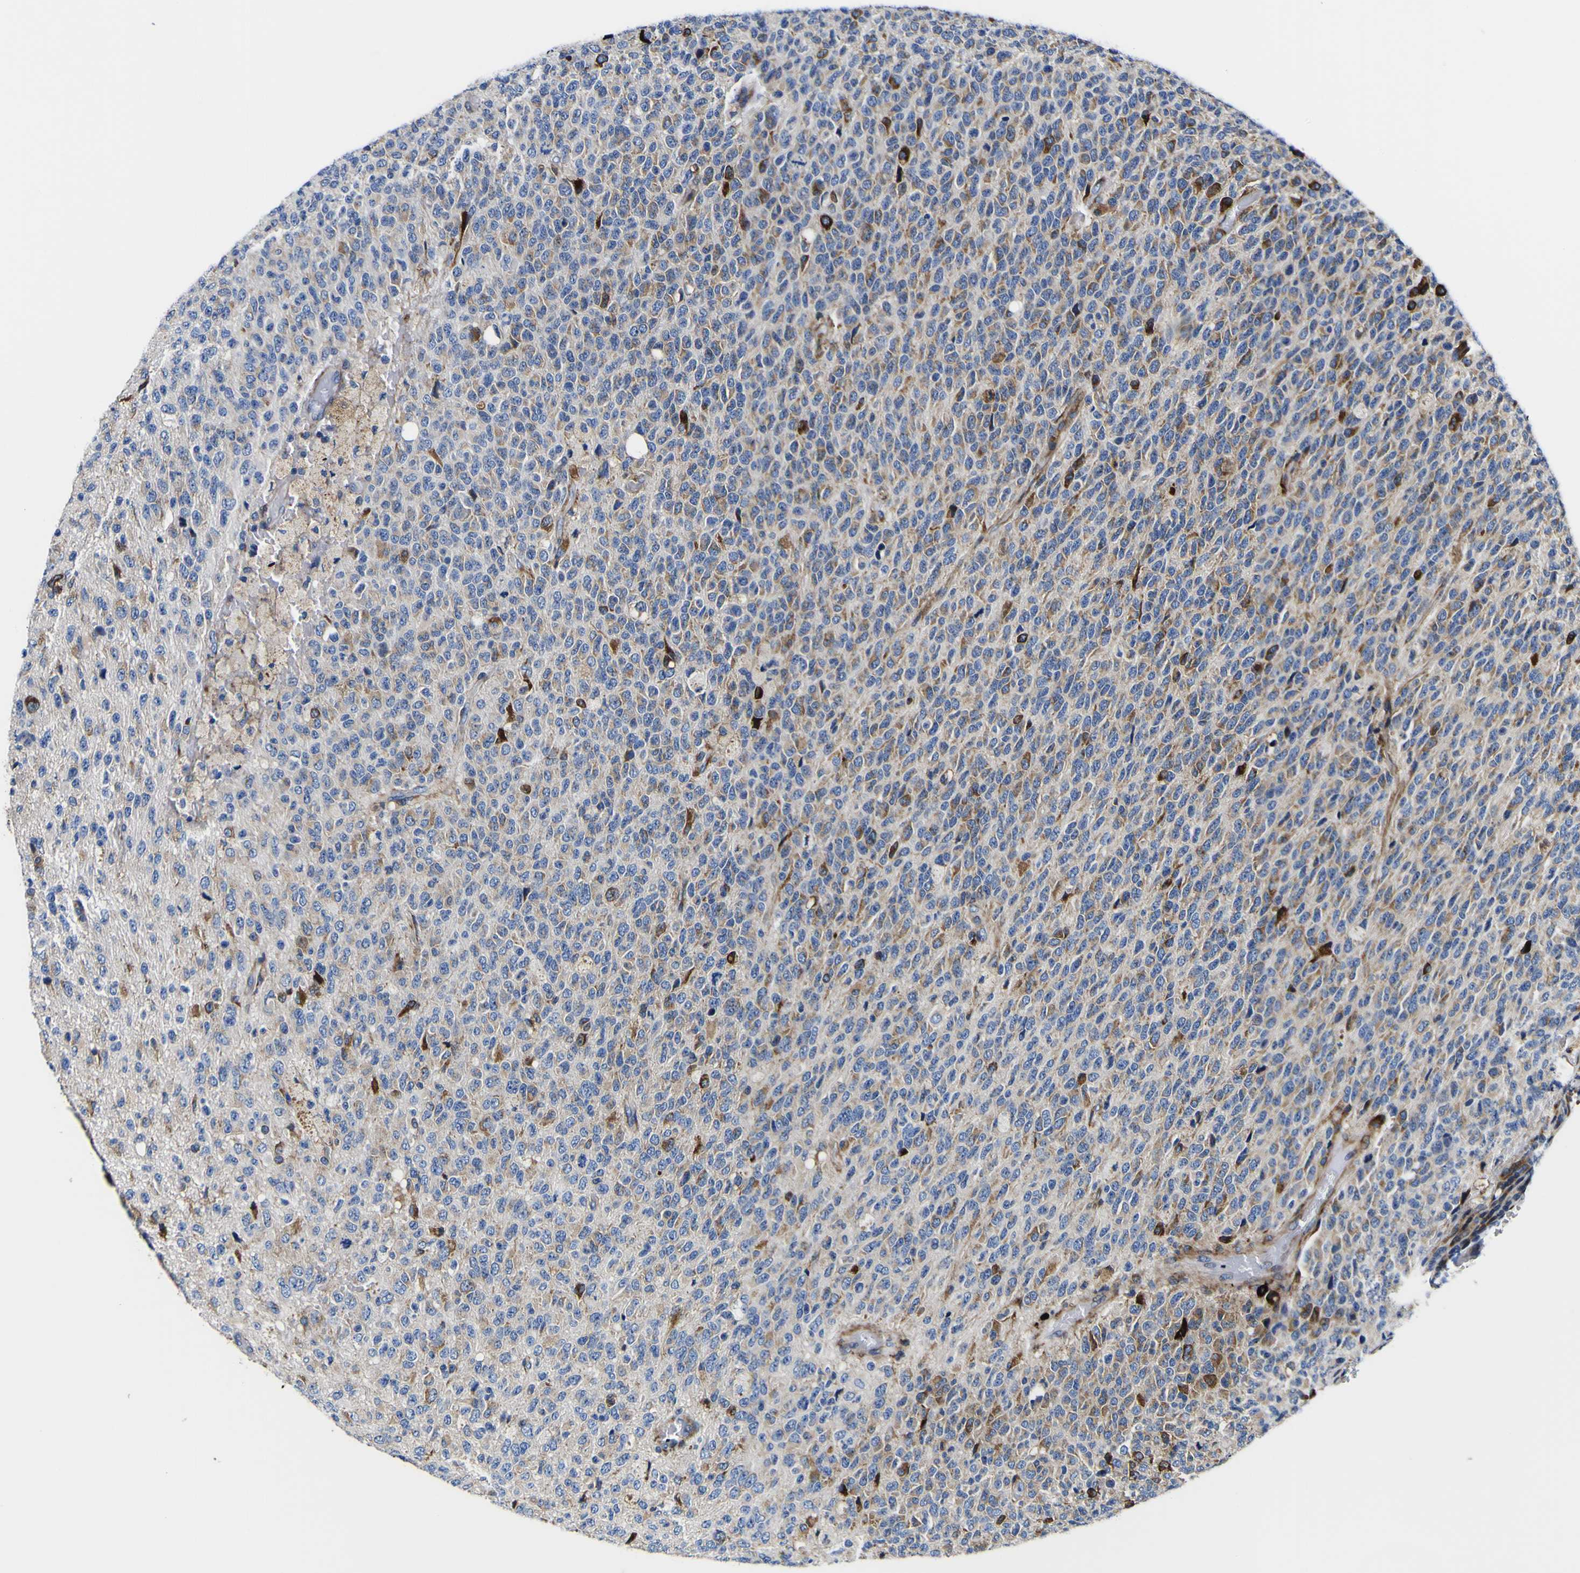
{"staining": {"intensity": "strong", "quantity": "<25%", "location": "cytoplasmic/membranous"}, "tissue": "glioma", "cell_type": "Tumor cells", "image_type": "cancer", "snomed": [{"axis": "morphology", "description": "Glioma, malignant, High grade"}, {"axis": "topography", "description": "pancreas cauda"}], "caption": "Protein expression analysis of glioma exhibits strong cytoplasmic/membranous staining in approximately <25% of tumor cells.", "gene": "SCD", "patient": {"sex": "male", "age": 60}}